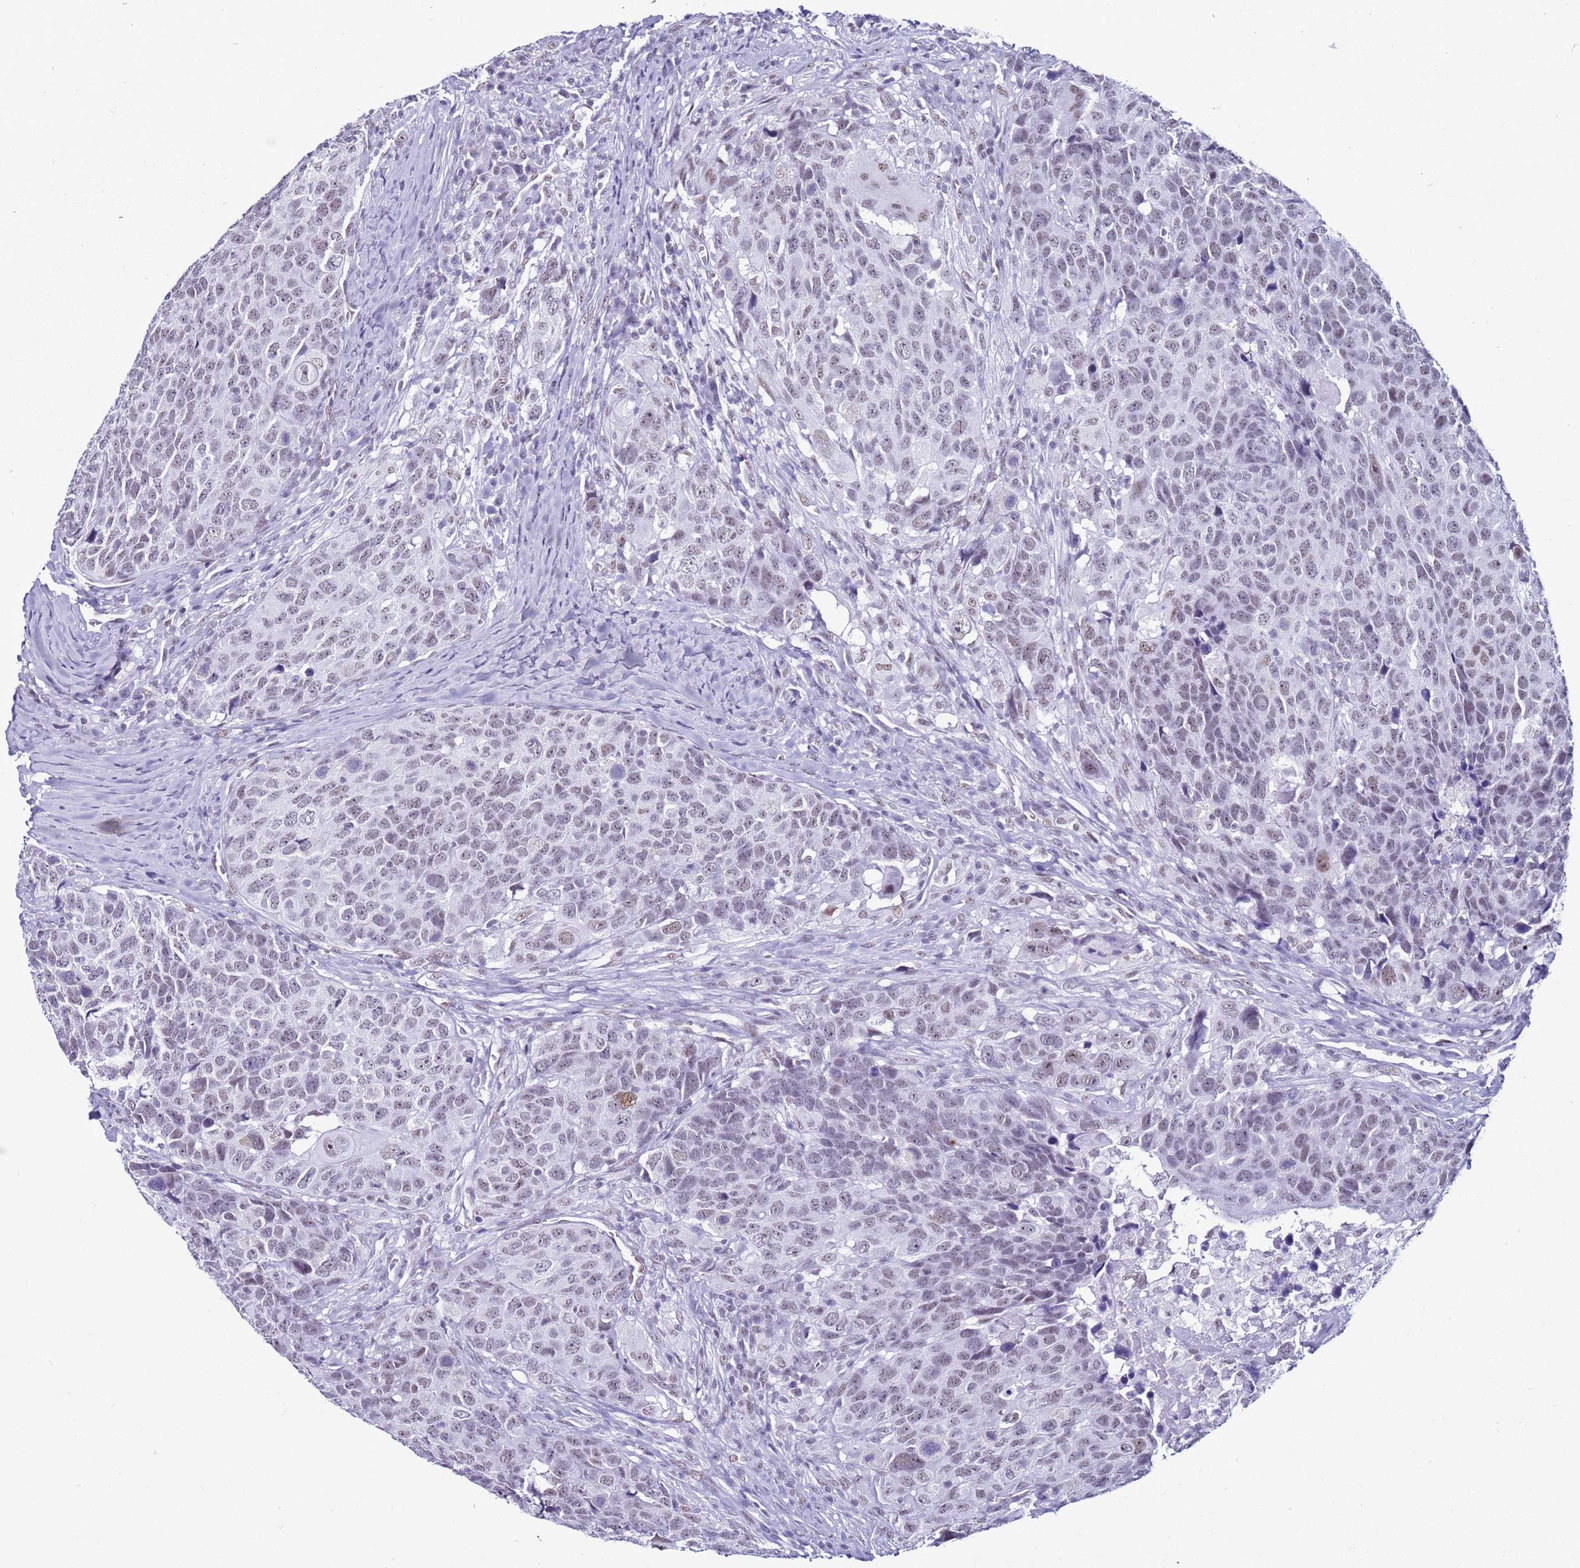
{"staining": {"intensity": "weak", "quantity": "25%-75%", "location": "nuclear"}, "tissue": "head and neck cancer", "cell_type": "Tumor cells", "image_type": "cancer", "snomed": [{"axis": "morphology", "description": "Squamous cell carcinoma, NOS"}, {"axis": "topography", "description": "Head-Neck"}], "caption": "High-power microscopy captured an immunohistochemistry (IHC) image of head and neck cancer (squamous cell carcinoma), revealing weak nuclear positivity in approximately 25%-75% of tumor cells. (DAB IHC with brightfield microscopy, high magnification).", "gene": "DHX15", "patient": {"sex": "male", "age": 66}}